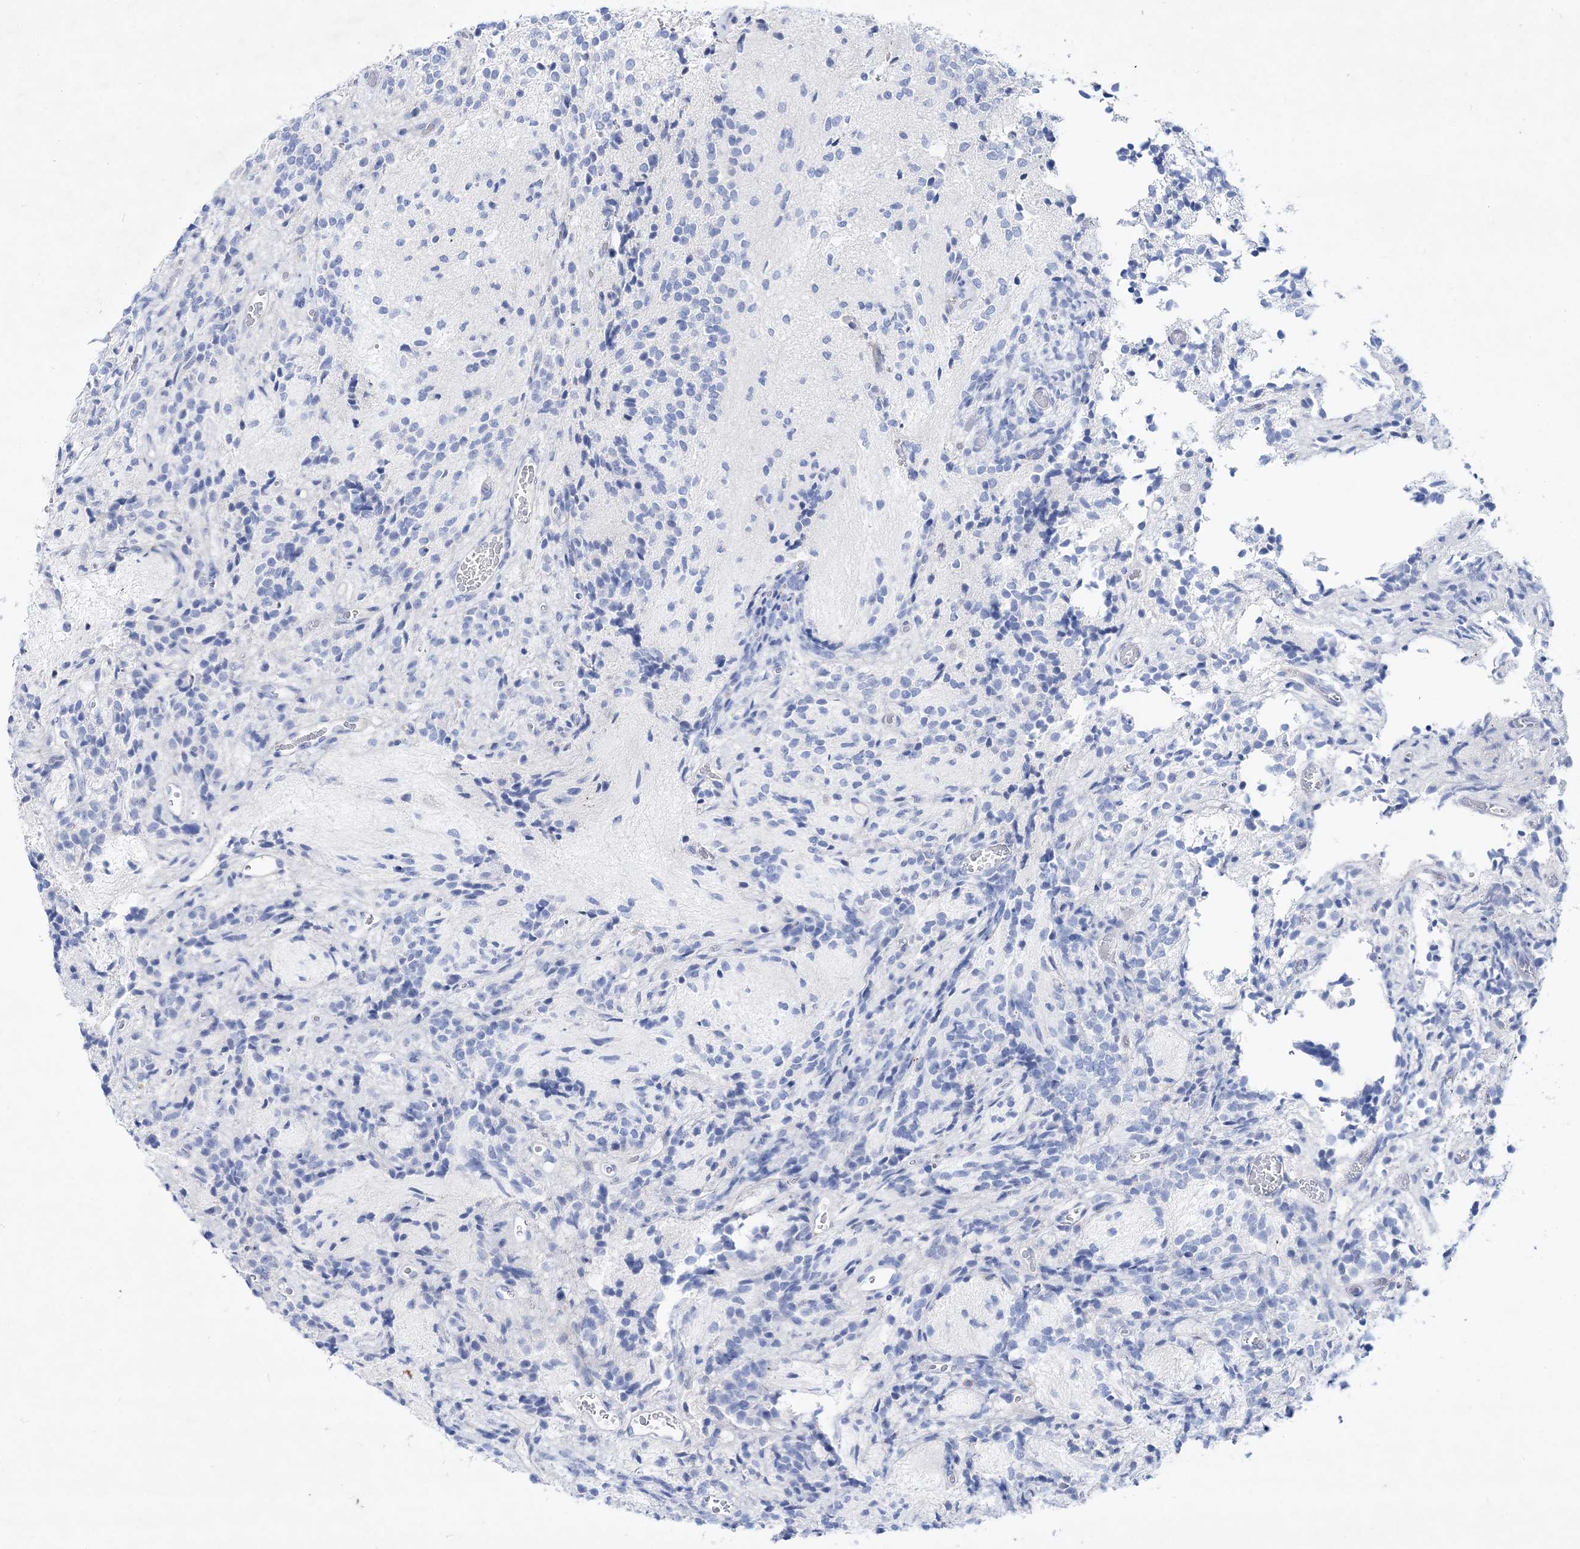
{"staining": {"intensity": "negative", "quantity": "none", "location": "none"}, "tissue": "glioma", "cell_type": "Tumor cells", "image_type": "cancer", "snomed": [{"axis": "morphology", "description": "Glioma, malignant, Low grade"}, {"axis": "topography", "description": "Brain"}], "caption": "Malignant low-grade glioma was stained to show a protein in brown. There is no significant expression in tumor cells.", "gene": "SPINK7", "patient": {"sex": "female", "age": 1}}